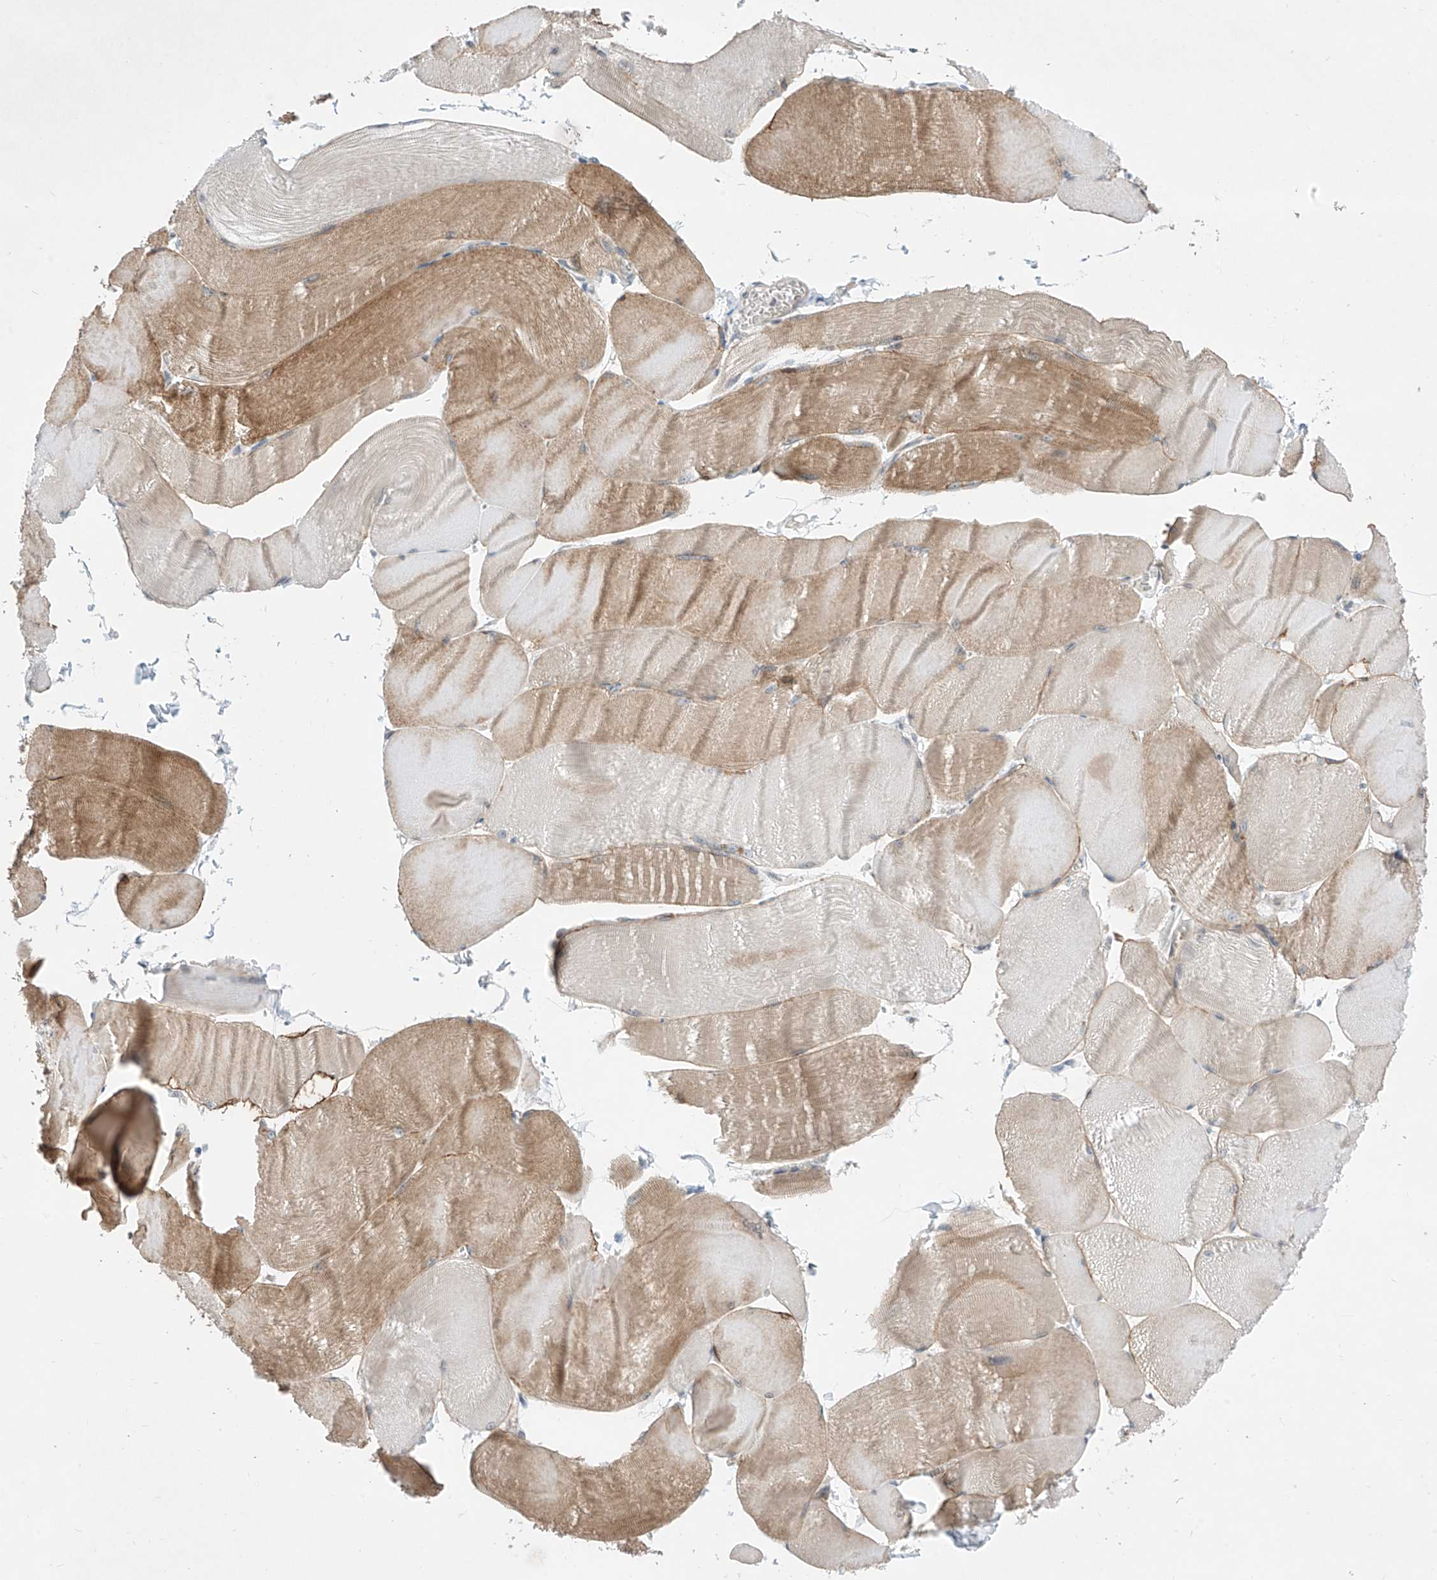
{"staining": {"intensity": "moderate", "quantity": "25%-75%", "location": "cytoplasmic/membranous"}, "tissue": "skeletal muscle", "cell_type": "Myocytes", "image_type": "normal", "snomed": [{"axis": "morphology", "description": "Normal tissue, NOS"}, {"axis": "morphology", "description": "Basal cell carcinoma"}, {"axis": "topography", "description": "Skeletal muscle"}], "caption": "Skeletal muscle was stained to show a protein in brown. There is medium levels of moderate cytoplasmic/membranous staining in approximately 25%-75% of myocytes. The staining was performed using DAB (3,3'-diaminobenzidine), with brown indicating positive protein expression. Nuclei are stained blue with hematoxylin.", "gene": "ABLIM2", "patient": {"sex": "female", "age": 64}}